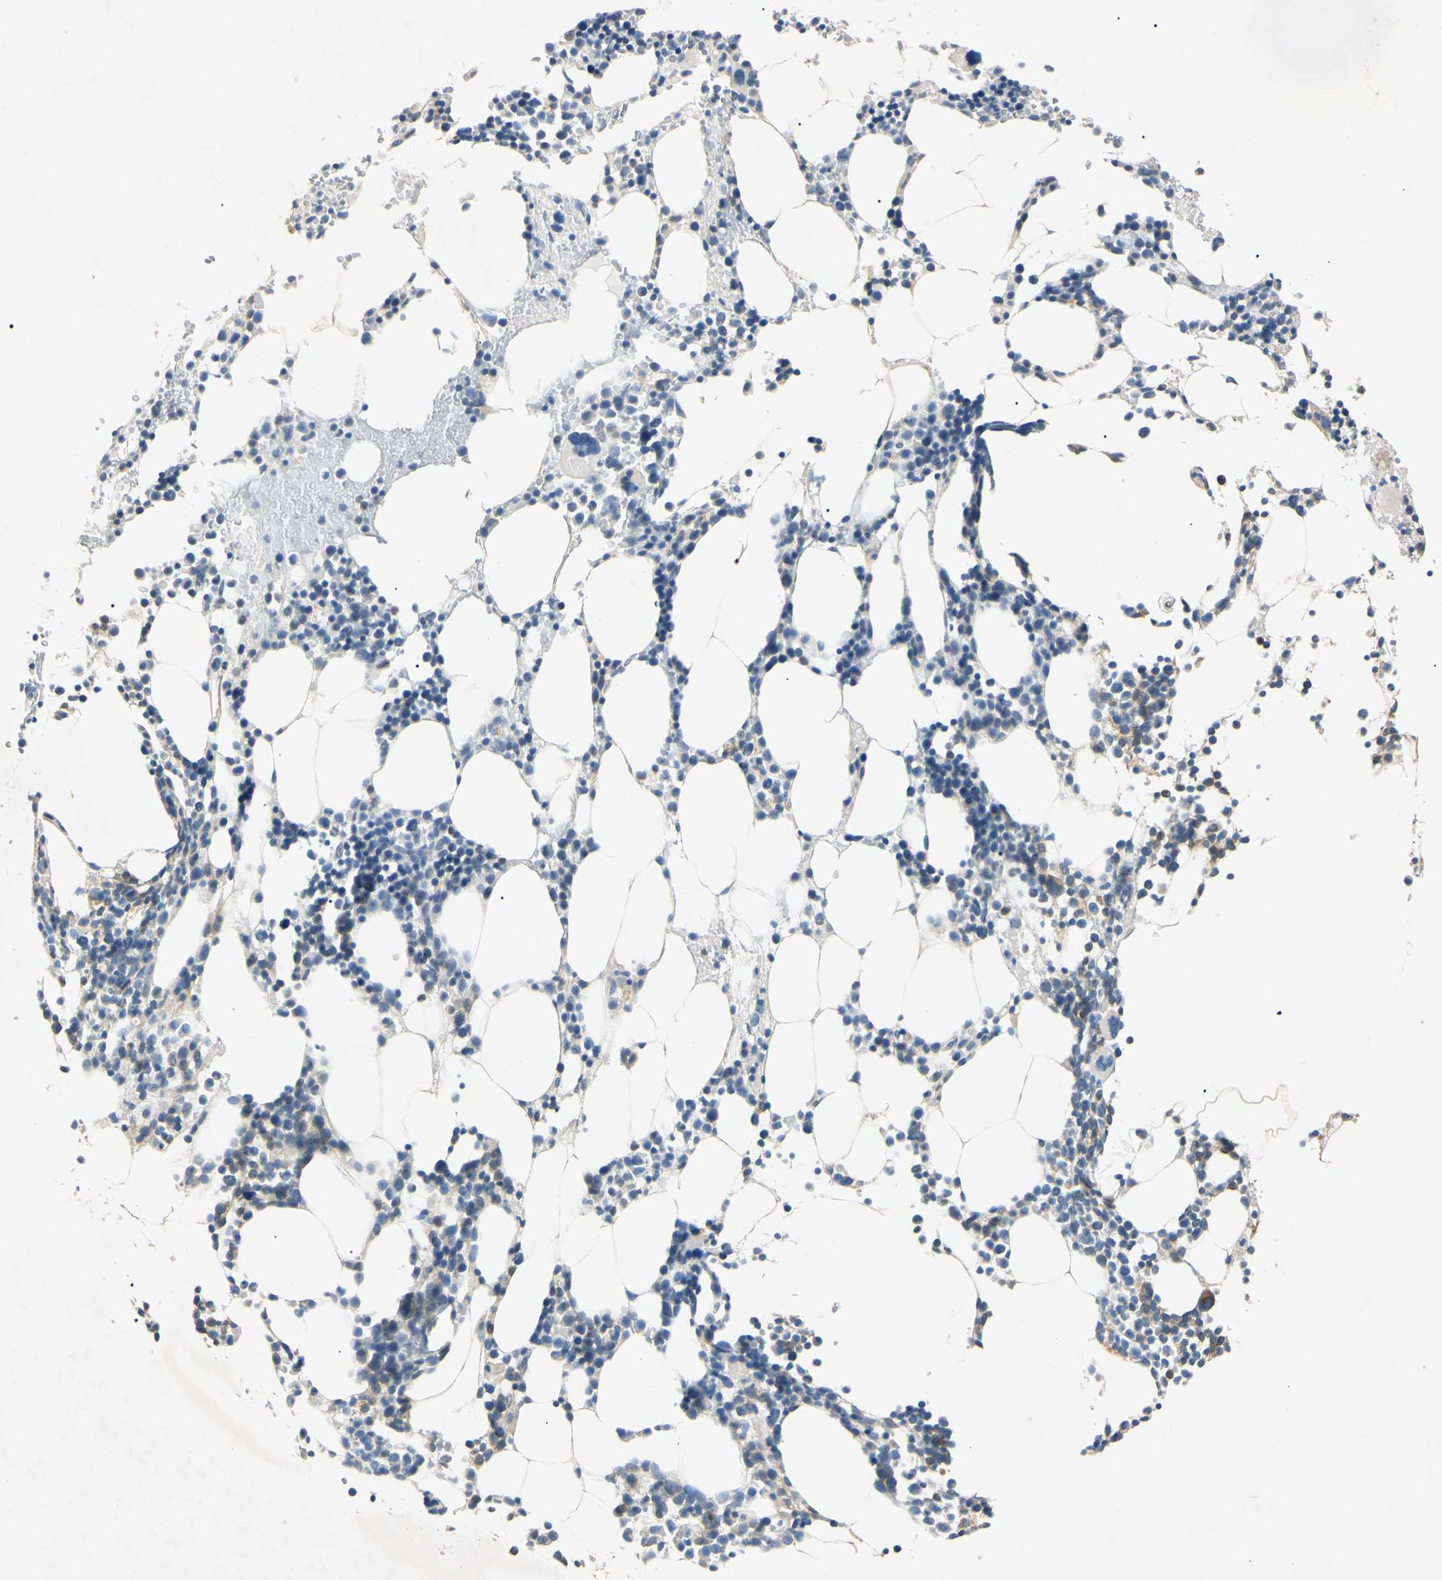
{"staining": {"intensity": "weak", "quantity": "<25%", "location": "cytoplasmic/membranous"}, "tissue": "bone marrow", "cell_type": "Hematopoietic cells", "image_type": "normal", "snomed": [{"axis": "morphology", "description": "Normal tissue, NOS"}, {"axis": "morphology", "description": "Inflammation, NOS"}, {"axis": "topography", "description": "Bone marrow"}], "caption": "Bone marrow stained for a protein using IHC demonstrates no expression hematopoietic cells.", "gene": "DNAJB12", "patient": {"sex": "male", "age": 42}}